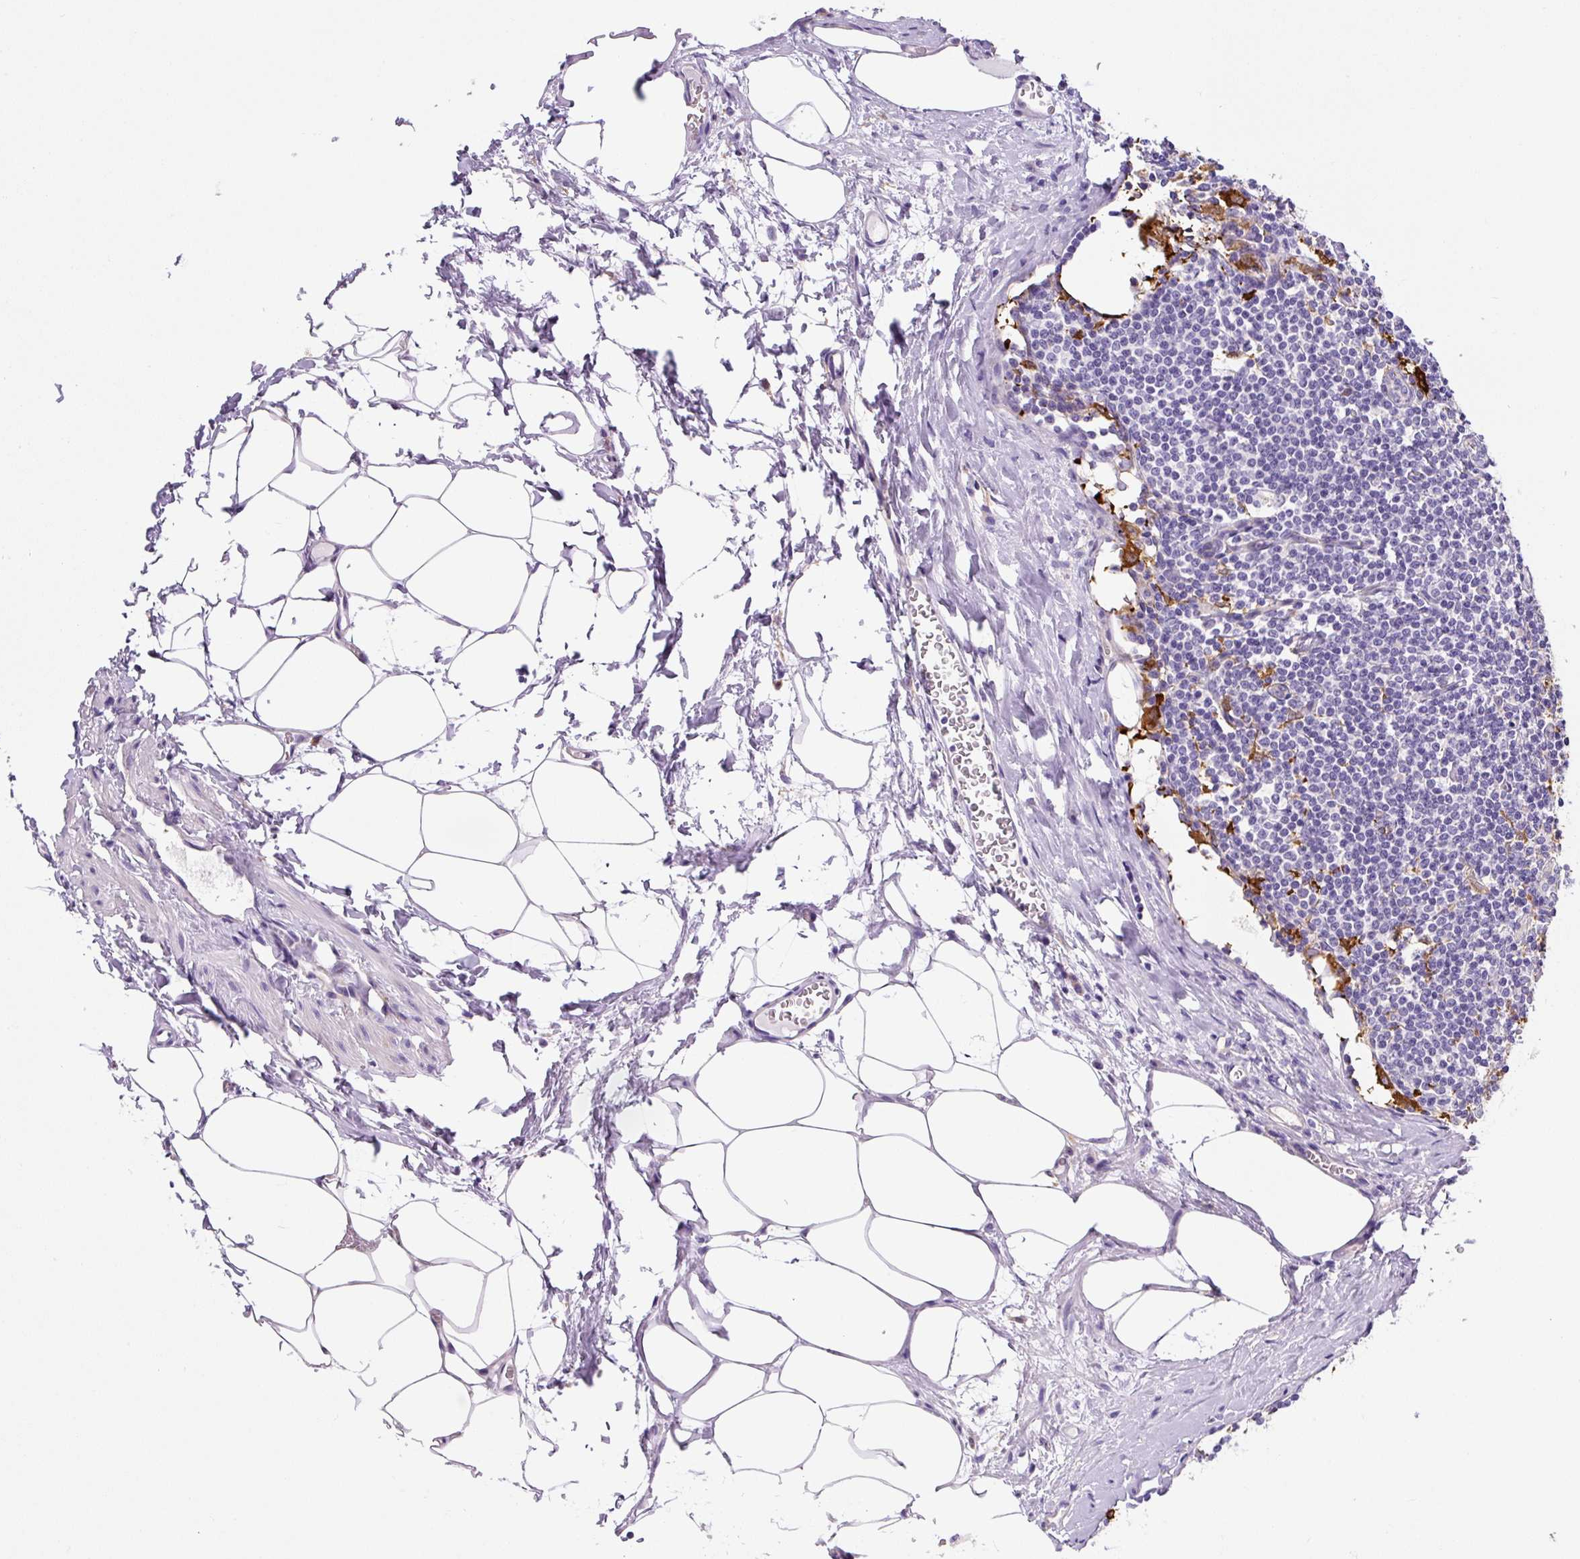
{"staining": {"intensity": "negative", "quantity": "none", "location": "none"}, "tissue": "lymph node", "cell_type": "Germinal center cells", "image_type": "normal", "snomed": [{"axis": "morphology", "description": "Normal tissue, NOS"}, {"axis": "topography", "description": "Lymph node"}], "caption": "There is no significant expression in germinal center cells of lymph node. (IHC, brightfield microscopy, high magnification).", "gene": "ASB4", "patient": {"sex": "female", "age": 59}}